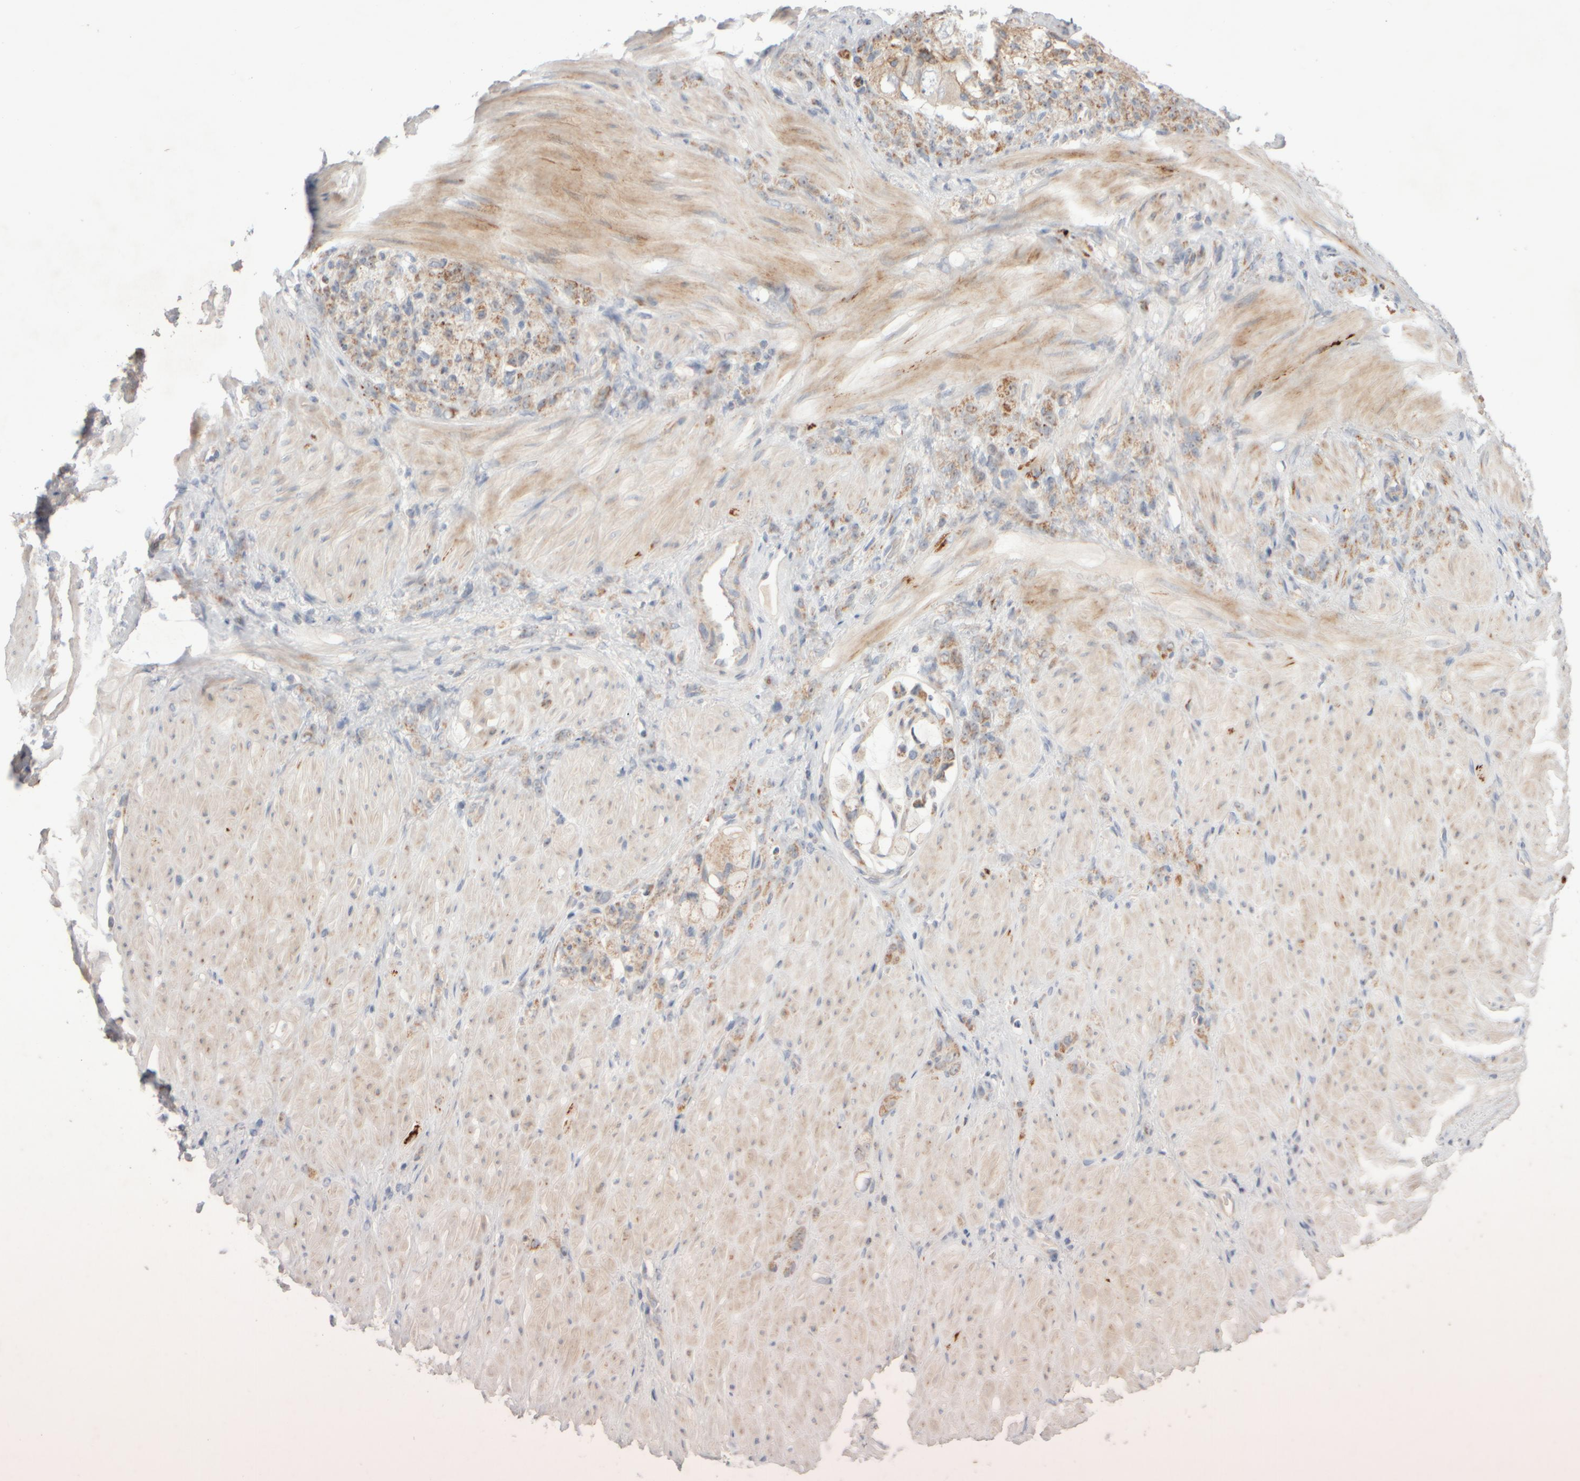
{"staining": {"intensity": "moderate", "quantity": ">75%", "location": "cytoplasmic/membranous"}, "tissue": "stomach cancer", "cell_type": "Tumor cells", "image_type": "cancer", "snomed": [{"axis": "morphology", "description": "Normal tissue, NOS"}, {"axis": "morphology", "description": "Adenocarcinoma, NOS"}, {"axis": "topography", "description": "Stomach"}], "caption": "Adenocarcinoma (stomach) stained with DAB (3,3'-diaminobenzidine) IHC demonstrates medium levels of moderate cytoplasmic/membranous positivity in about >75% of tumor cells. The staining was performed using DAB (3,3'-diaminobenzidine) to visualize the protein expression in brown, while the nuclei were stained in blue with hematoxylin (Magnification: 20x).", "gene": "CHADL", "patient": {"sex": "male", "age": 82}}